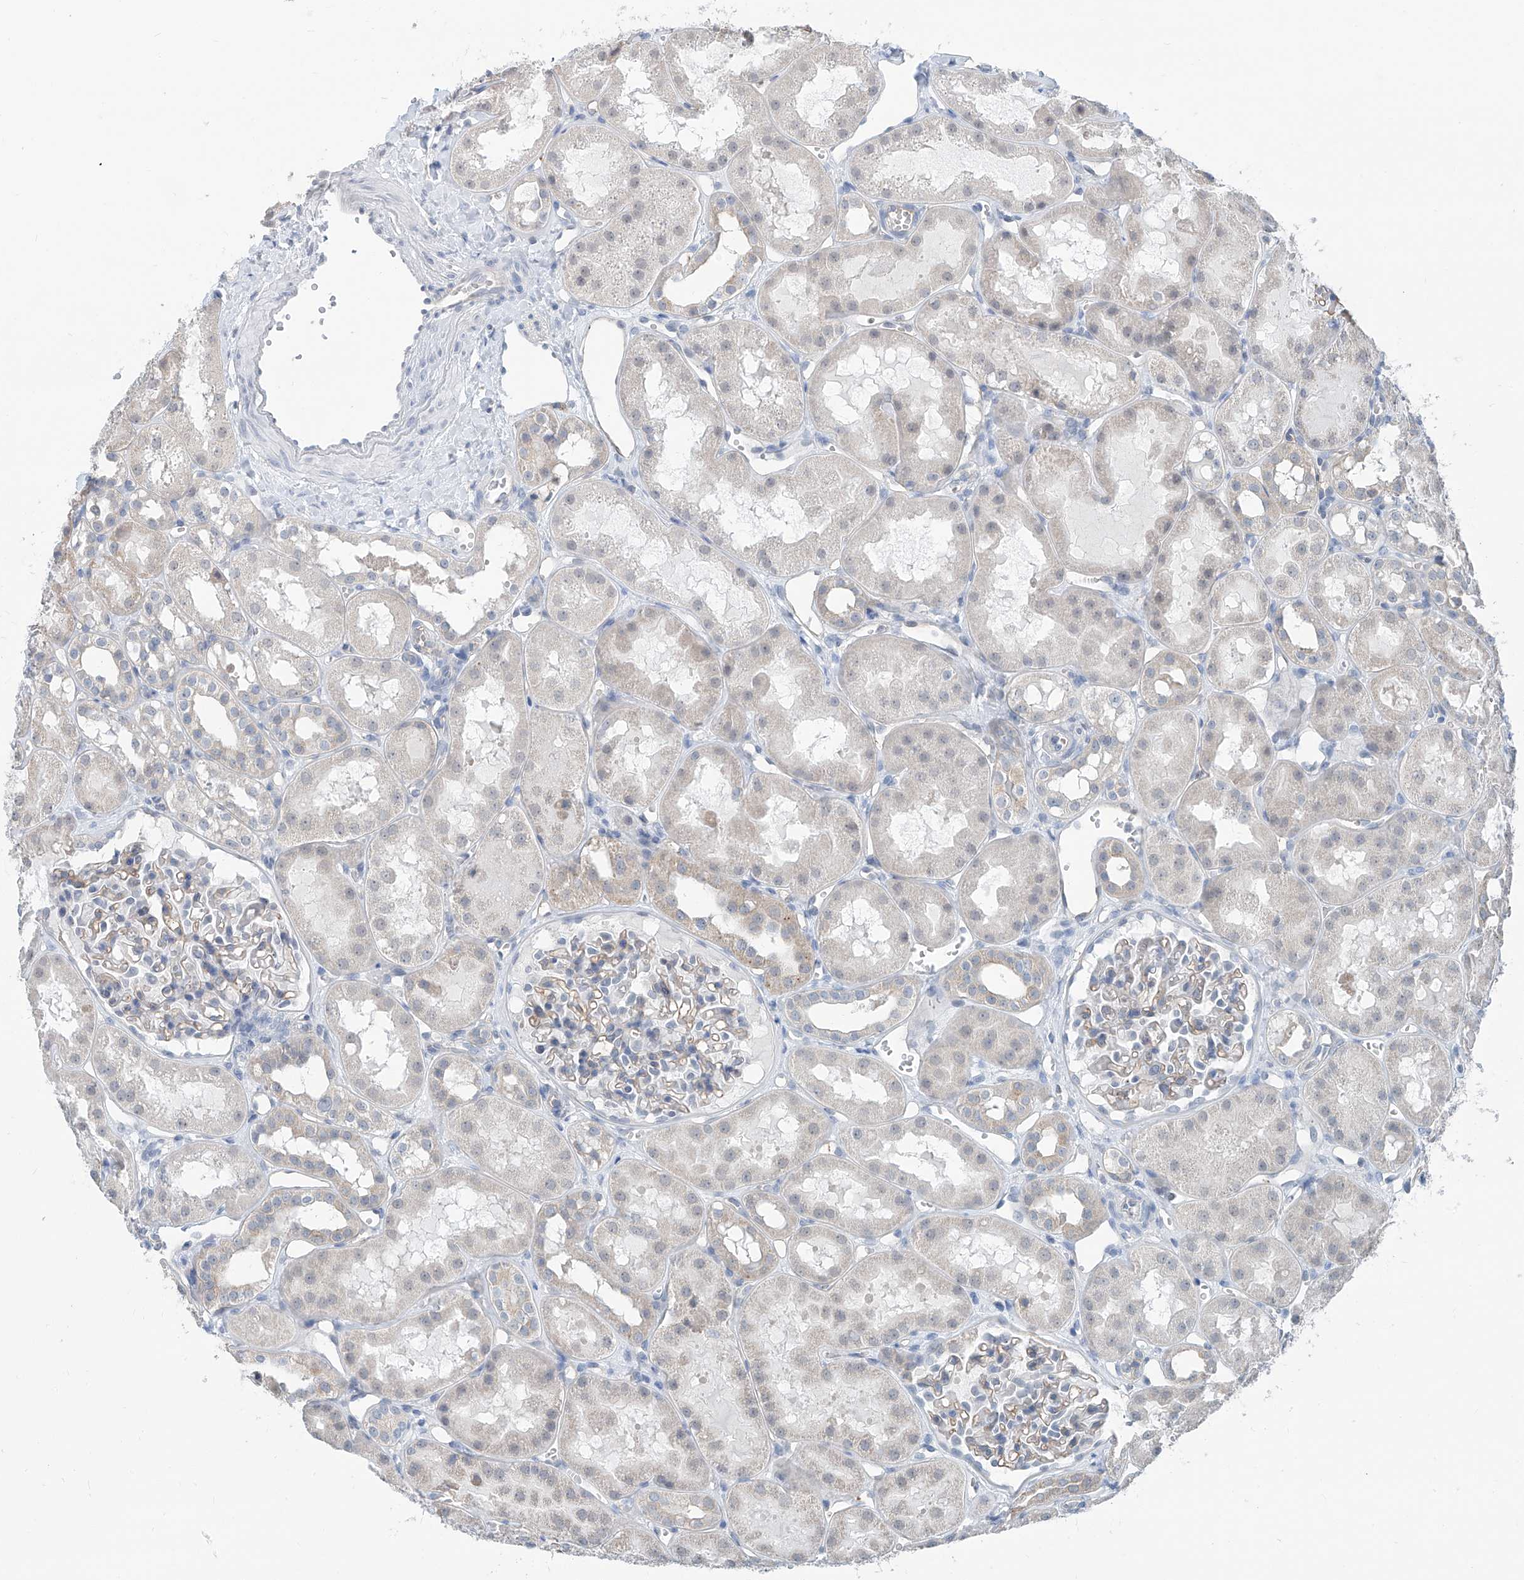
{"staining": {"intensity": "weak", "quantity": "<25%", "location": "cytoplasmic/membranous"}, "tissue": "kidney", "cell_type": "Cells in glomeruli", "image_type": "normal", "snomed": [{"axis": "morphology", "description": "Normal tissue, NOS"}, {"axis": "topography", "description": "Kidney"}], "caption": "Immunohistochemistry (IHC) of unremarkable human kidney displays no staining in cells in glomeruli.", "gene": "KCNK10", "patient": {"sex": "male", "age": 16}}